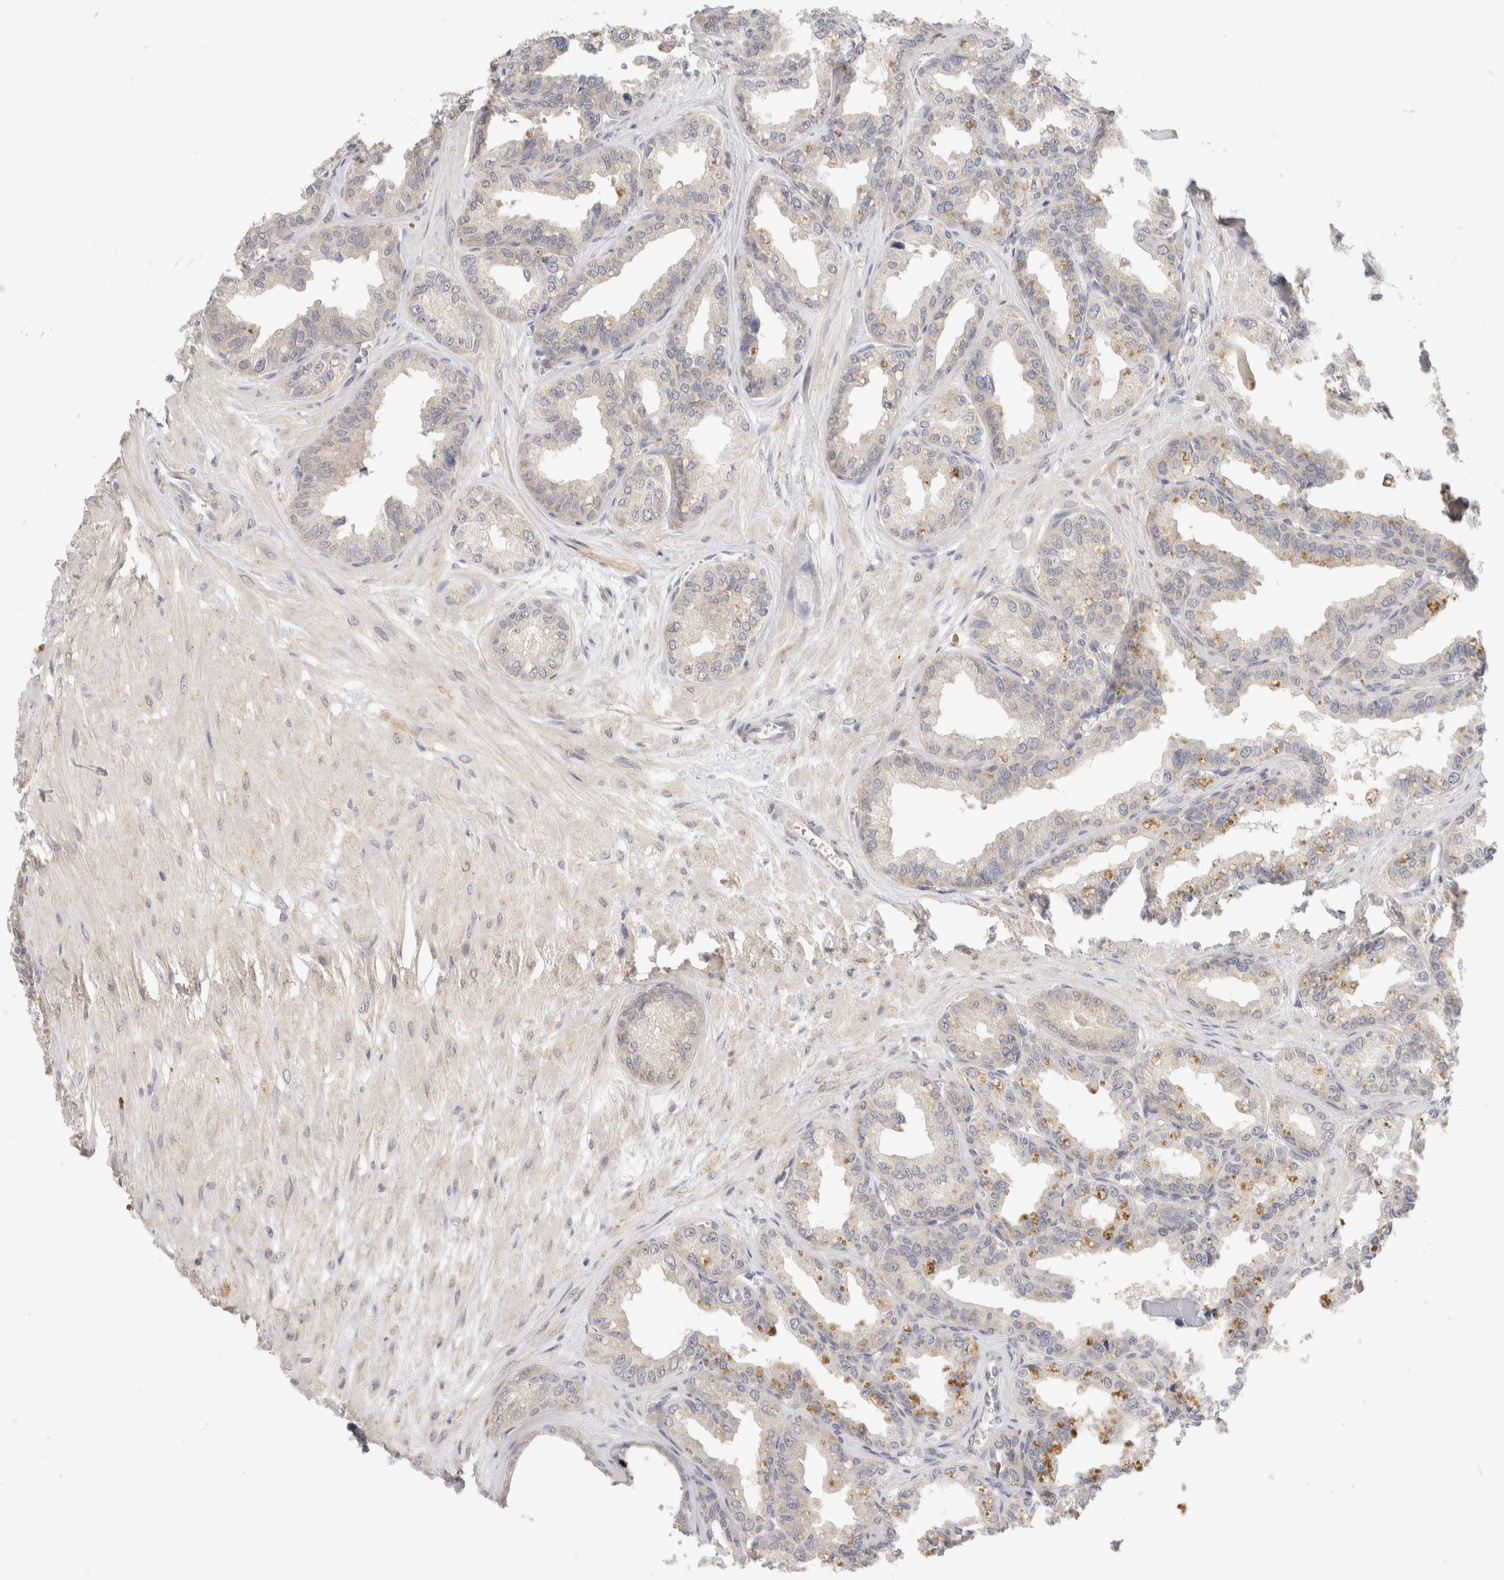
{"staining": {"intensity": "weak", "quantity": "<25%", "location": "cytoplasmic/membranous"}, "tissue": "seminal vesicle", "cell_type": "Glandular cells", "image_type": "normal", "snomed": [{"axis": "morphology", "description": "Normal tissue, NOS"}, {"axis": "topography", "description": "Prostate"}, {"axis": "topography", "description": "Seminal veicle"}], "caption": "This is a micrograph of immunohistochemistry staining of normal seminal vesicle, which shows no positivity in glandular cells.", "gene": "CHRM4", "patient": {"sex": "male", "age": 51}}